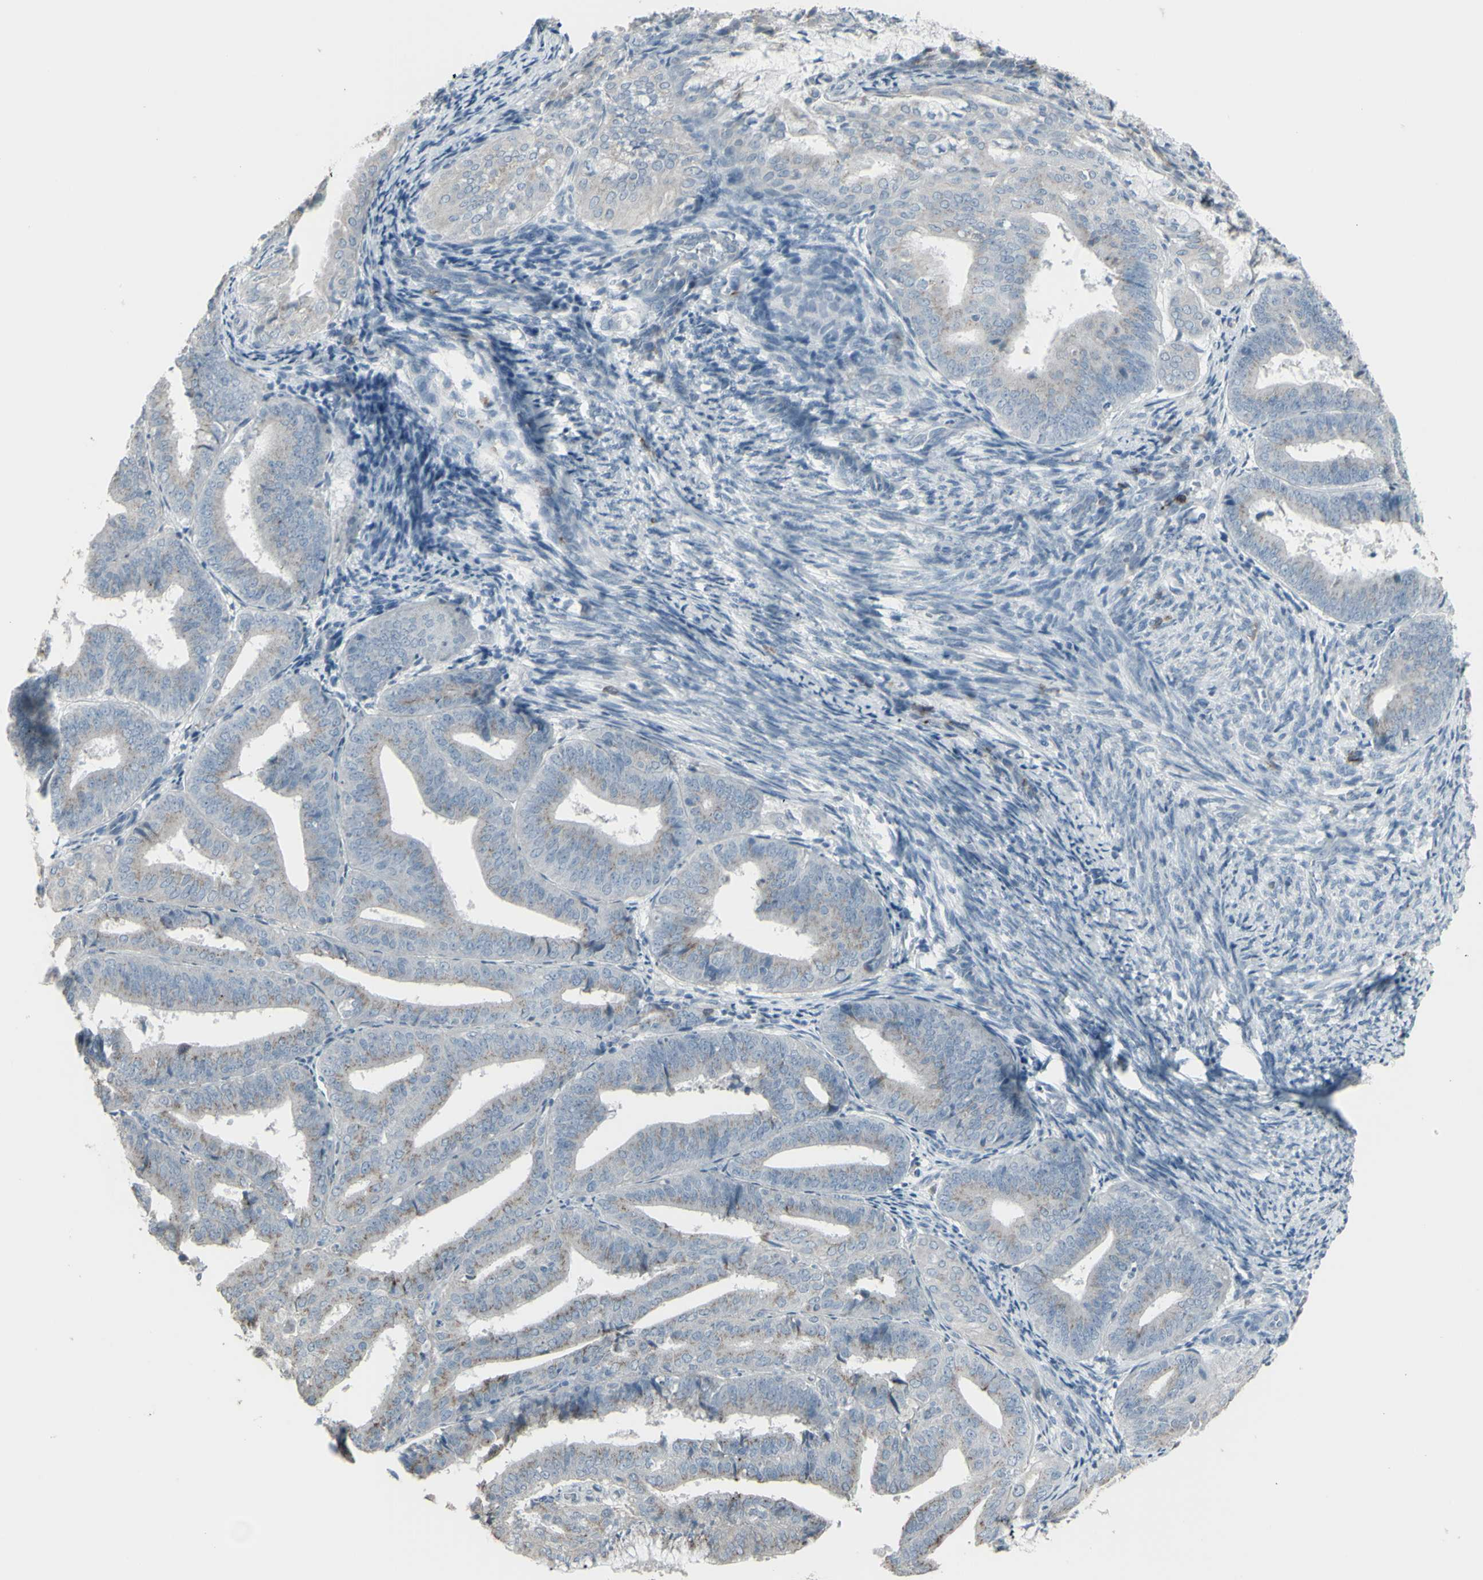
{"staining": {"intensity": "weak", "quantity": ">75%", "location": "cytoplasmic/membranous"}, "tissue": "endometrial cancer", "cell_type": "Tumor cells", "image_type": "cancer", "snomed": [{"axis": "morphology", "description": "Adenocarcinoma, NOS"}, {"axis": "topography", "description": "Endometrium"}], "caption": "Endometrial adenocarcinoma stained with IHC shows weak cytoplasmic/membranous expression in about >75% of tumor cells. (brown staining indicates protein expression, while blue staining denotes nuclei).", "gene": "CD79B", "patient": {"sex": "female", "age": 63}}